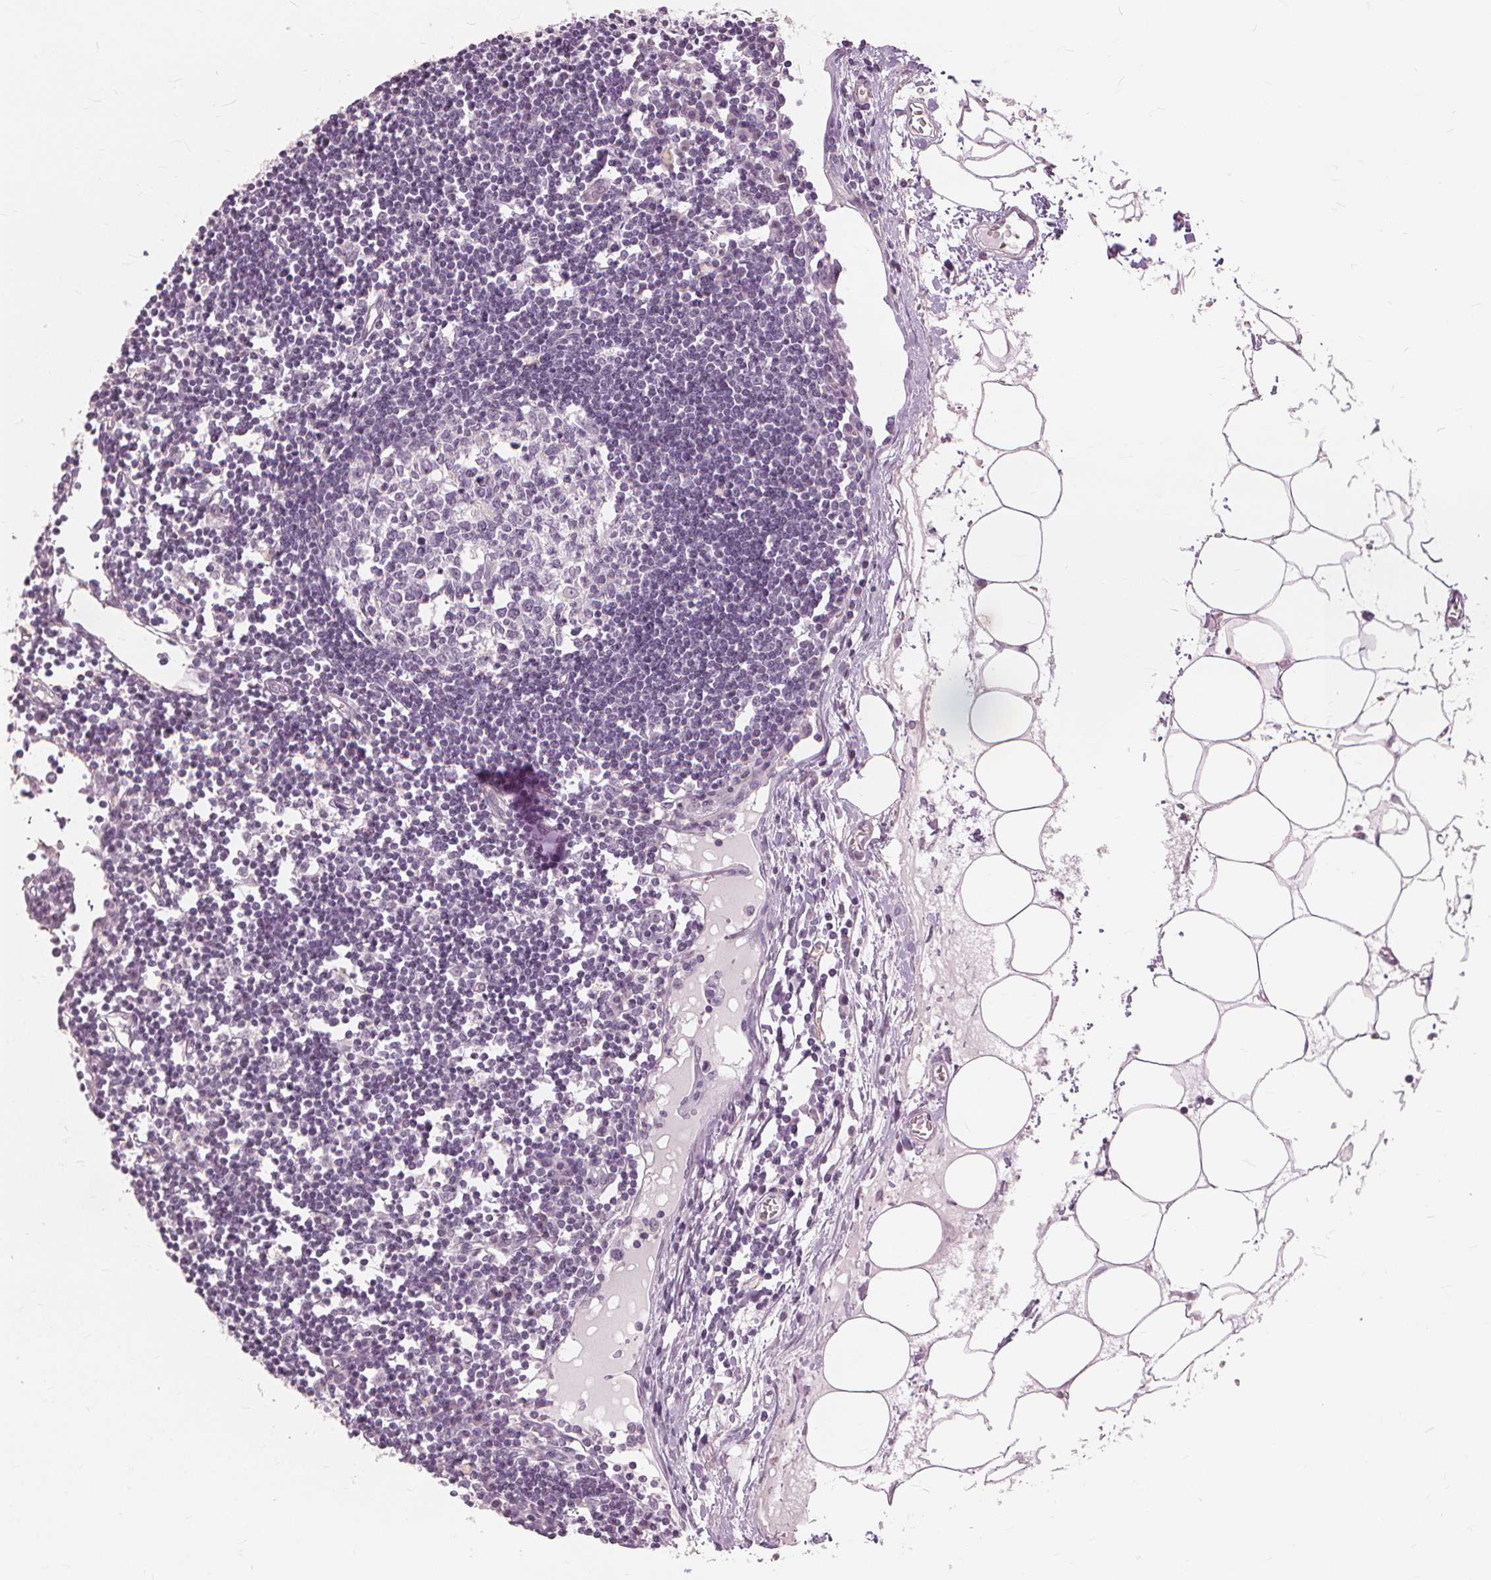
{"staining": {"intensity": "negative", "quantity": "none", "location": "none"}, "tissue": "lymph node", "cell_type": "Germinal center cells", "image_type": "normal", "snomed": [{"axis": "morphology", "description": "Normal tissue, NOS"}, {"axis": "topography", "description": "Lymph node"}], "caption": "Immunohistochemistry image of normal lymph node: lymph node stained with DAB (3,3'-diaminobenzidine) exhibits no significant protein expression in germinal center cells. (Brightfield microscopy of DAB immunohistochemistry (IHC) at high magnification).", "gene": "SFTPD", "patient": {"sex": "female", "age": 65}}